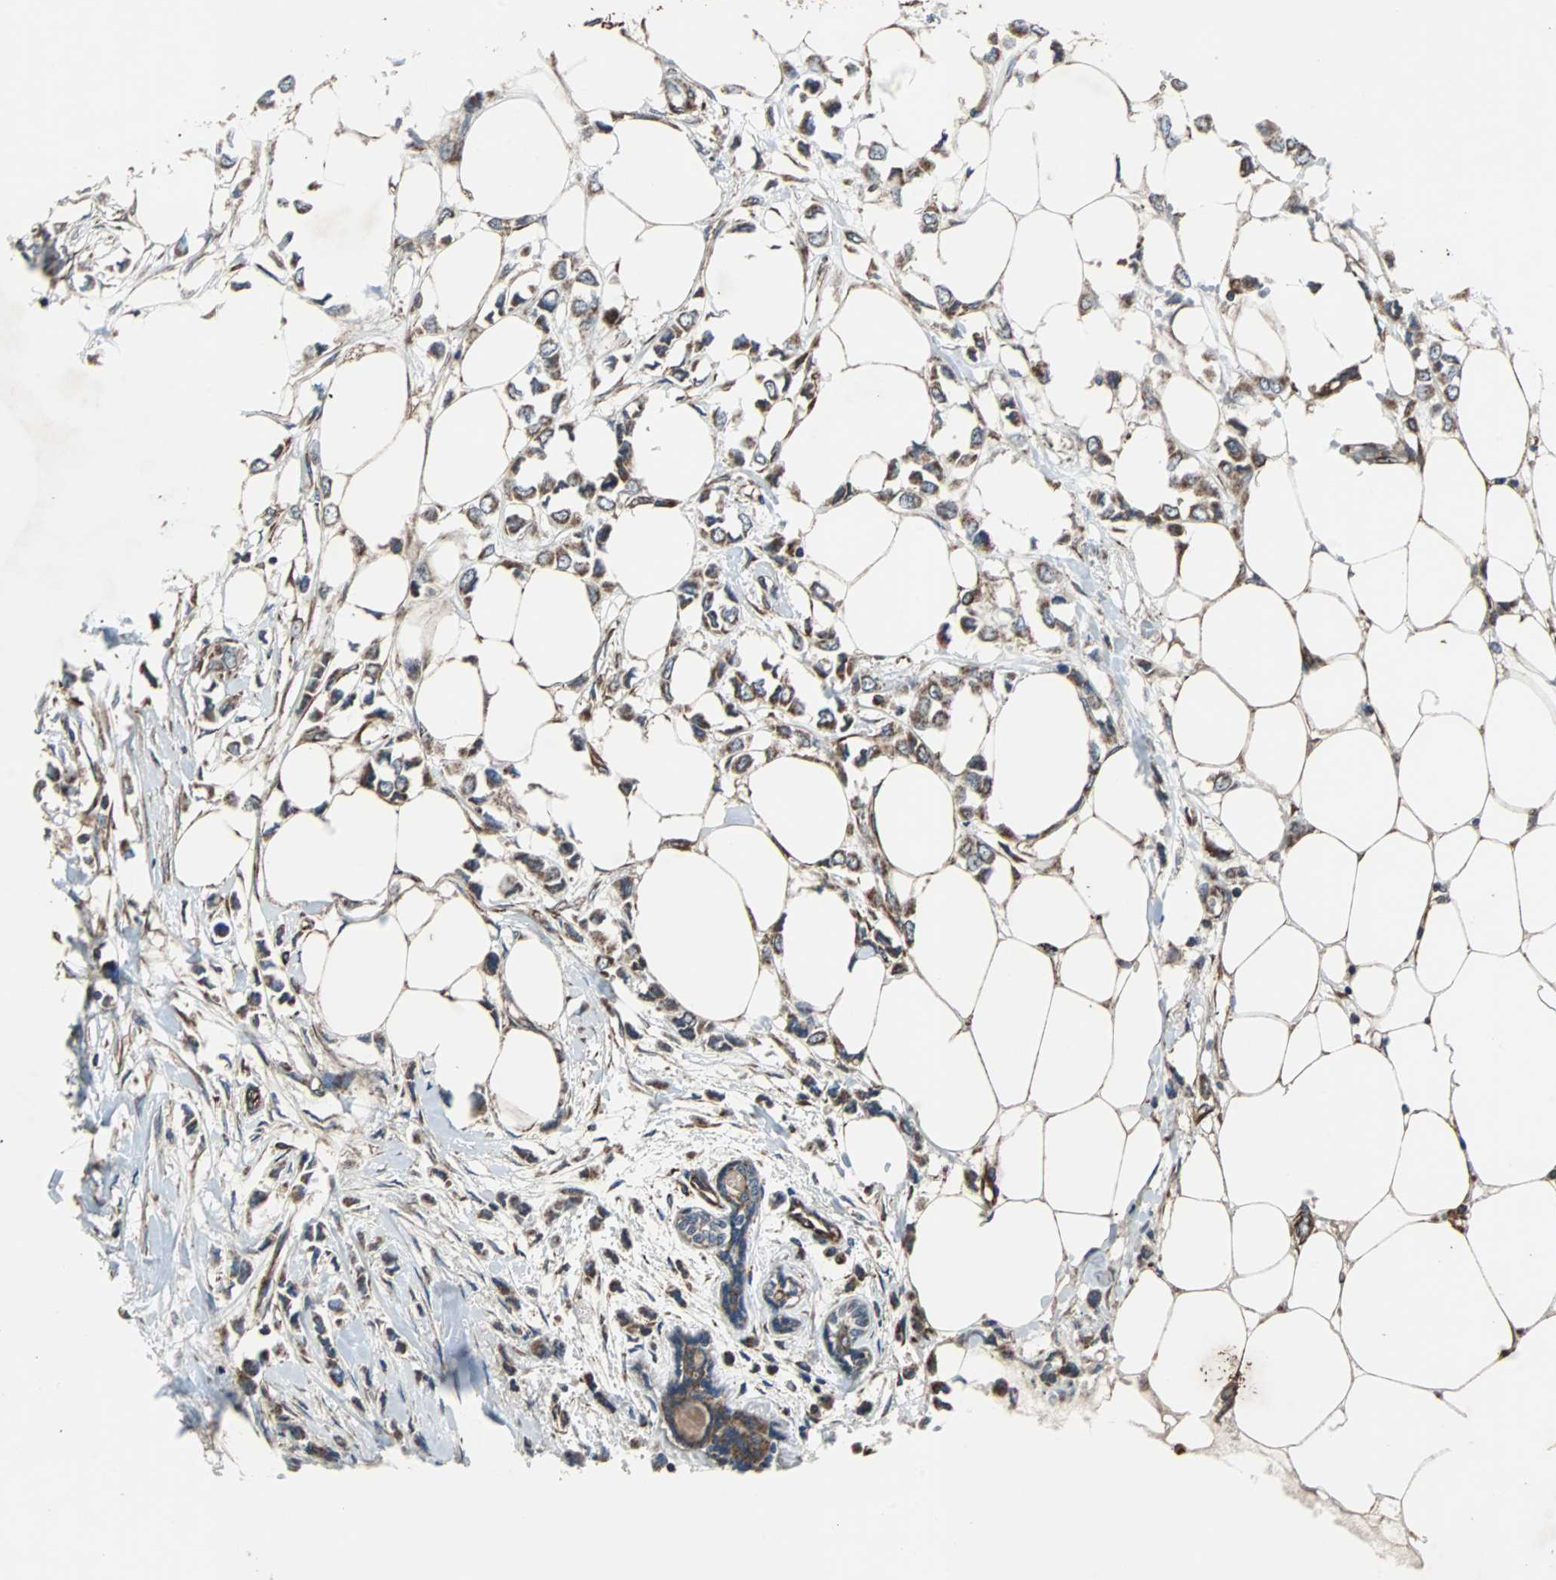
{"staining": {"intensity": "moderate", "quantity": ">75%", "location": "cytoplasmic/membranous"}, "tissue": "breast cancer", "cell_type": "Tumor cells", "image_type": "cancer", "snomed": [{"axis": "morphology", "description": "Lobular carcinoma"}, {"axis": "topography", "description": "Breast"}], "caption": "IHC (DAB) staining of breast lobular carcinoma exhibits moderate cytoplasmic/membranous protein expression in about >75% of tumor cells.", "gene": "ACTR3", "patient": {"sex": "female", "age": 51}}